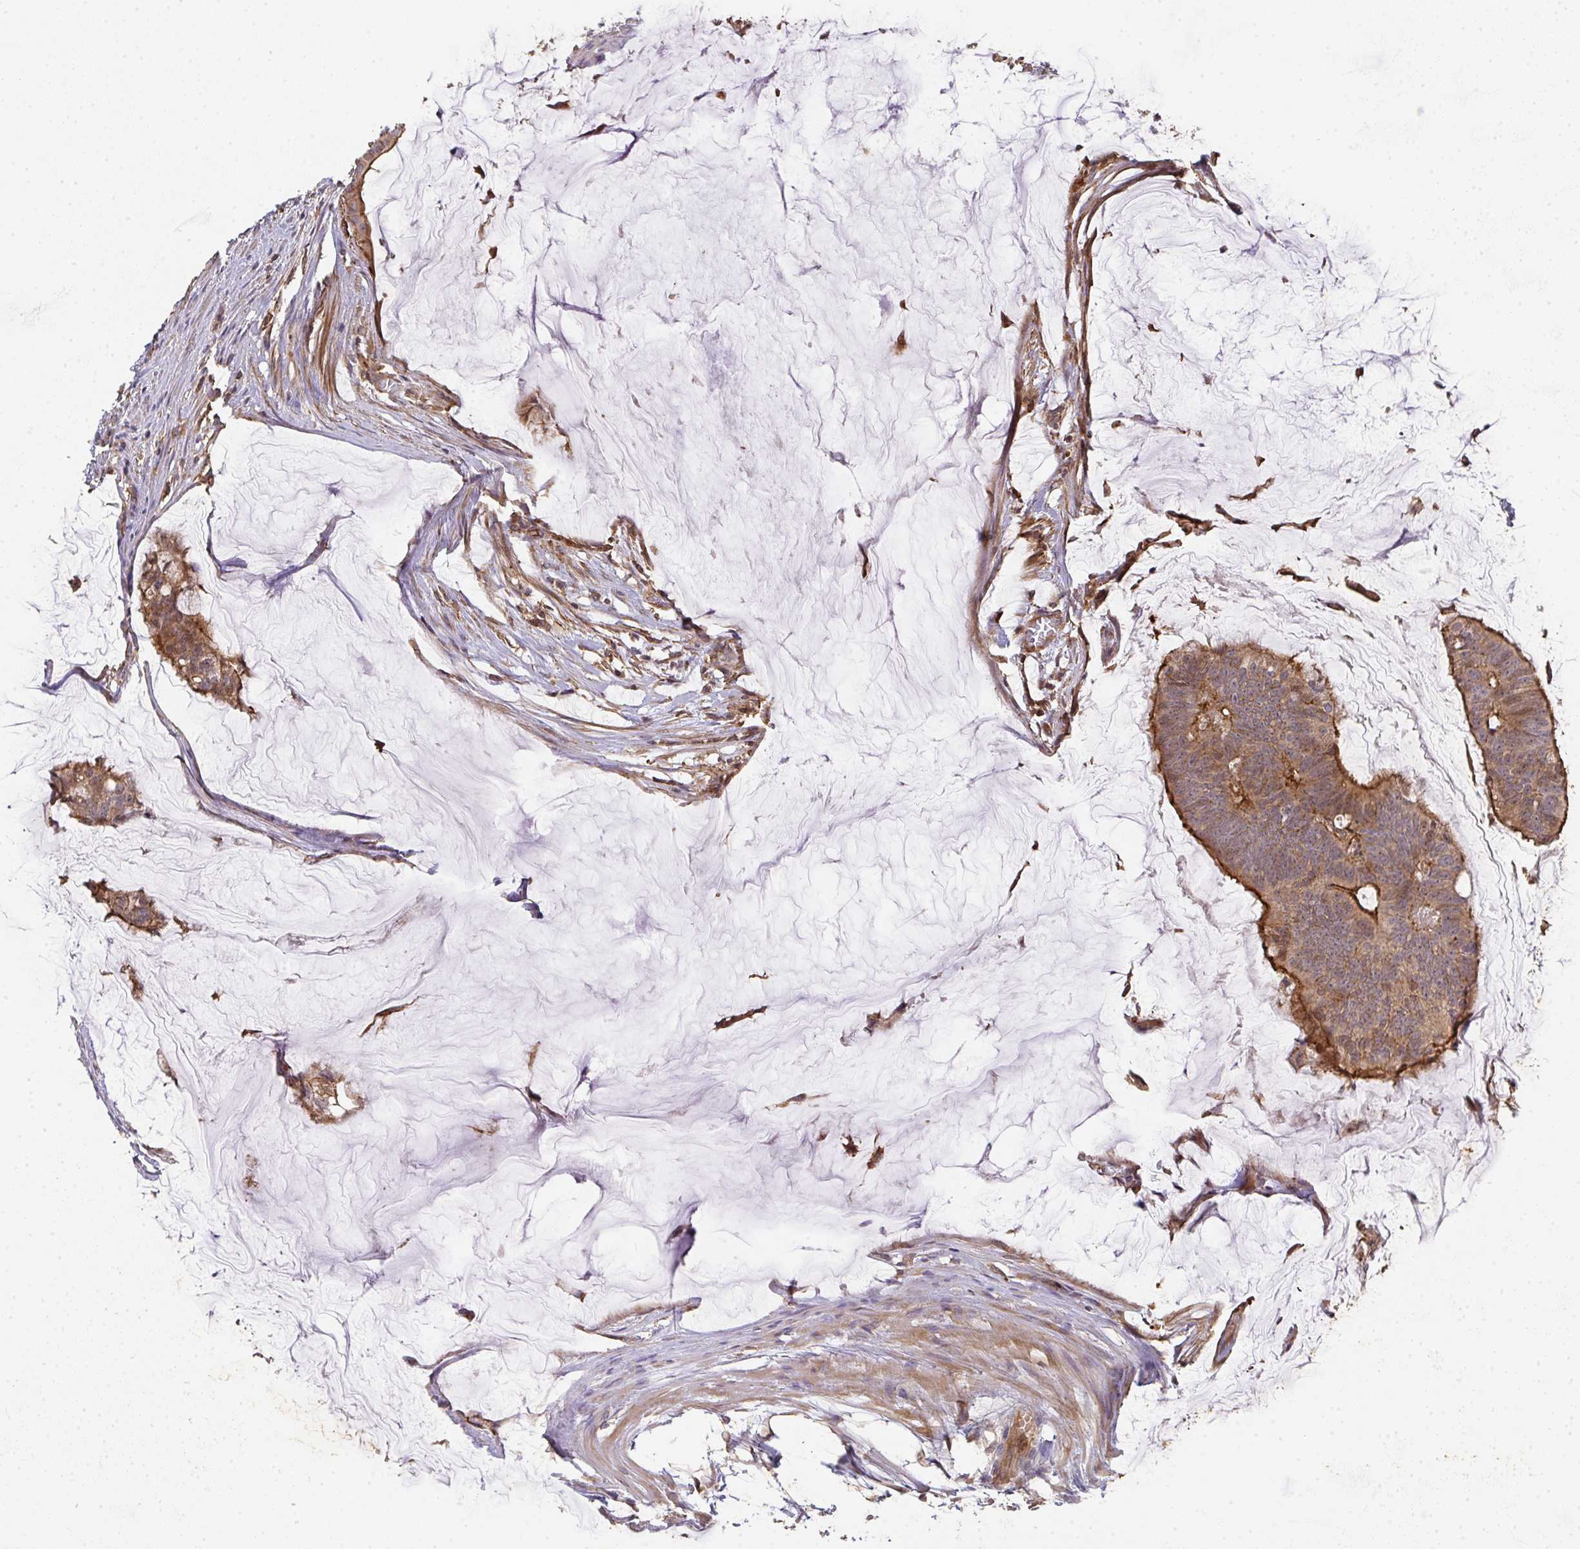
{"staining": {"intensity": "moderate", "quantity": ">75%", "location": "cytoplasmic/membranous"}, "tissue": "colorectal cancer", "cell_type": "Tumor cells", "image_type": "cancer", "snomed": [{"axis": "morphology", "description": "Adenocarcinoma, NOS"}, {"axis": "topography", "description": "Colon"}], "caption": "Protein expression analysis of human colorectal cancer reveals moderate cytoplasmic/membranous expression in approximately >75% of tumor cells.", "gene": "TNMD", "patient": {"sex": "male", "age": 62}}